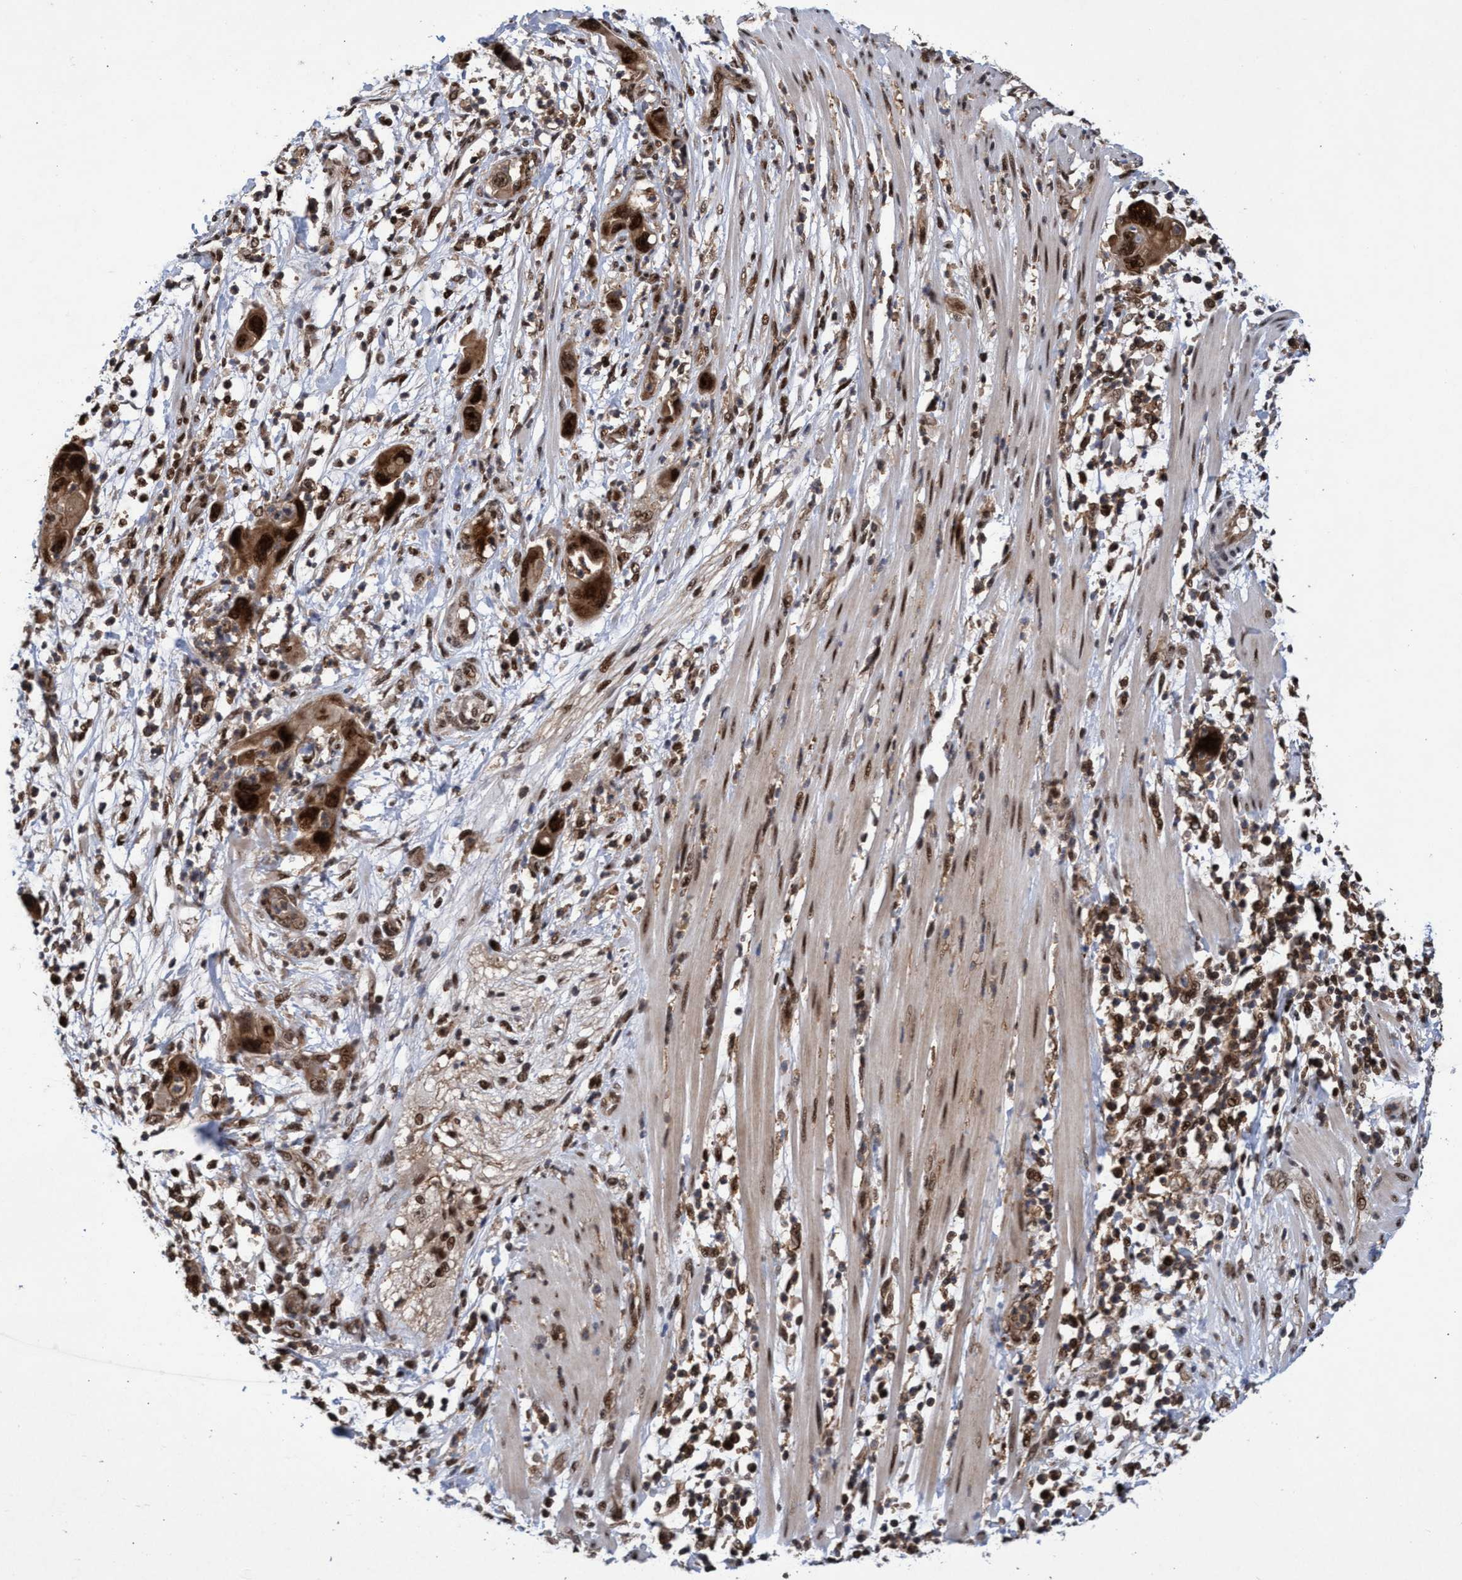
{"staining": {"intensity": "strong", "quantity": ">75%", "location": "cytoplasmic/membranous,nuclear"}, "tissue": "pancreatic cancer", "cell_type": "Tumor cells", "image_type": "cancer", "snomed": [{"axis": "morphology", "description": "Adenocarcinoma, NOS"}, {"axis": "topography", "description": "Pancreas"}], "caption": "Immunohistochemical staining of pancreatic cancer (adenocarcinoma) displays high levels of strong cytoplasmic/membranous and nuclear protein positivity in approximately >75% of tumor cells.", "gene": "GTF2F1", "patient": {"sex": "female", "age": 71}}